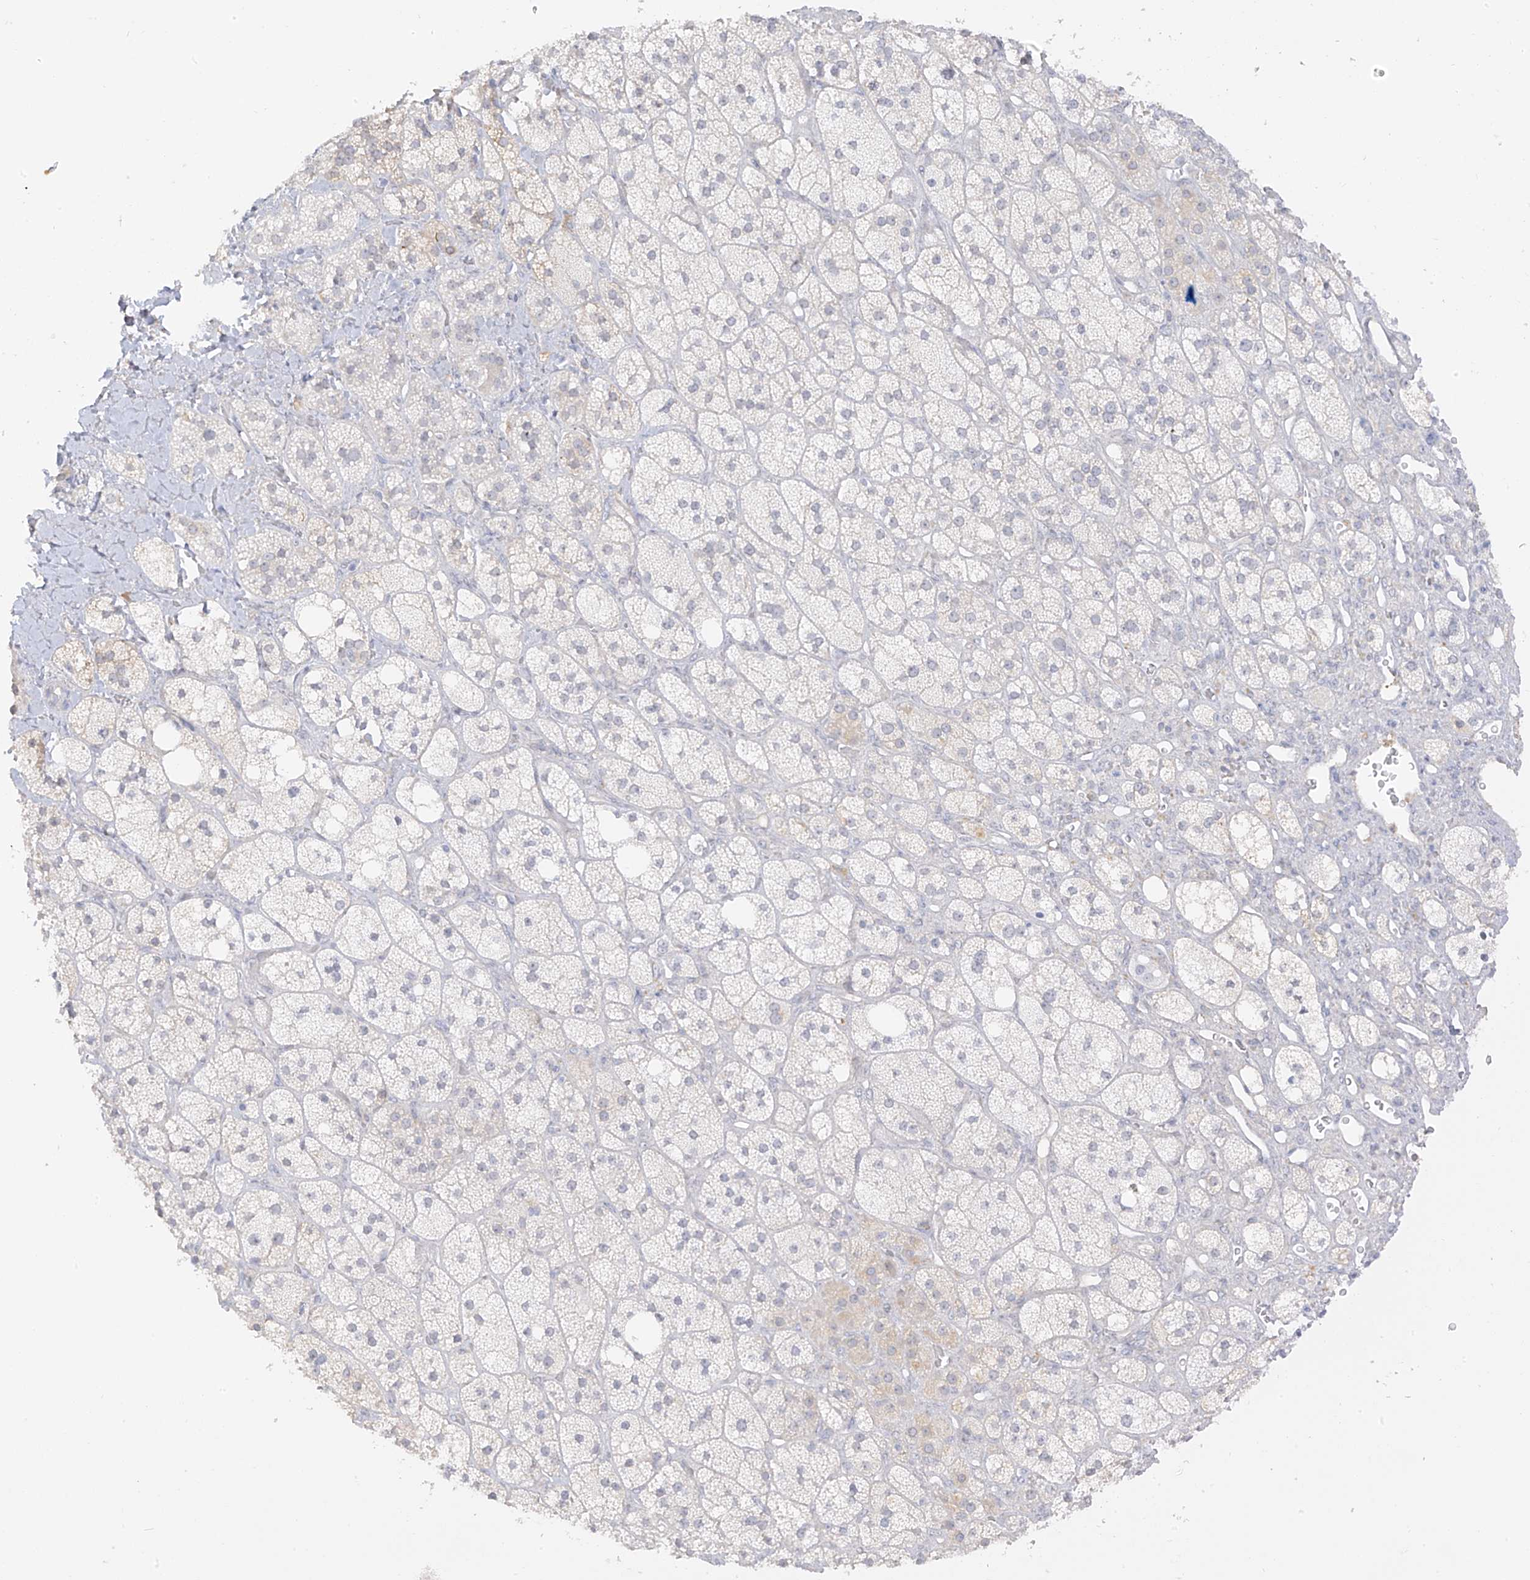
{"staining": {"intensity": "weak", "quantity": "25%-75%", "location": "cytoplasmic/membranous"}, "tissue": "adrenal gland", "cell_type": "Glandular cells", "image_type": "normal", "snomed": [{"axis": "morphology", "description": "Normal tissue, NOS"}, {"axis": "topography", "description": "Adrenal gland"}], "caption": "DAB (3,3'-diaminobenzidine) immunohistochemical staining of benign human adrenal gland displays weak cytoplasmic/membranous protein expression in approximately 25%-75% of glandular cells.", "gene": "DCDC2", "patient": {"sex": "male", "age": 61}}